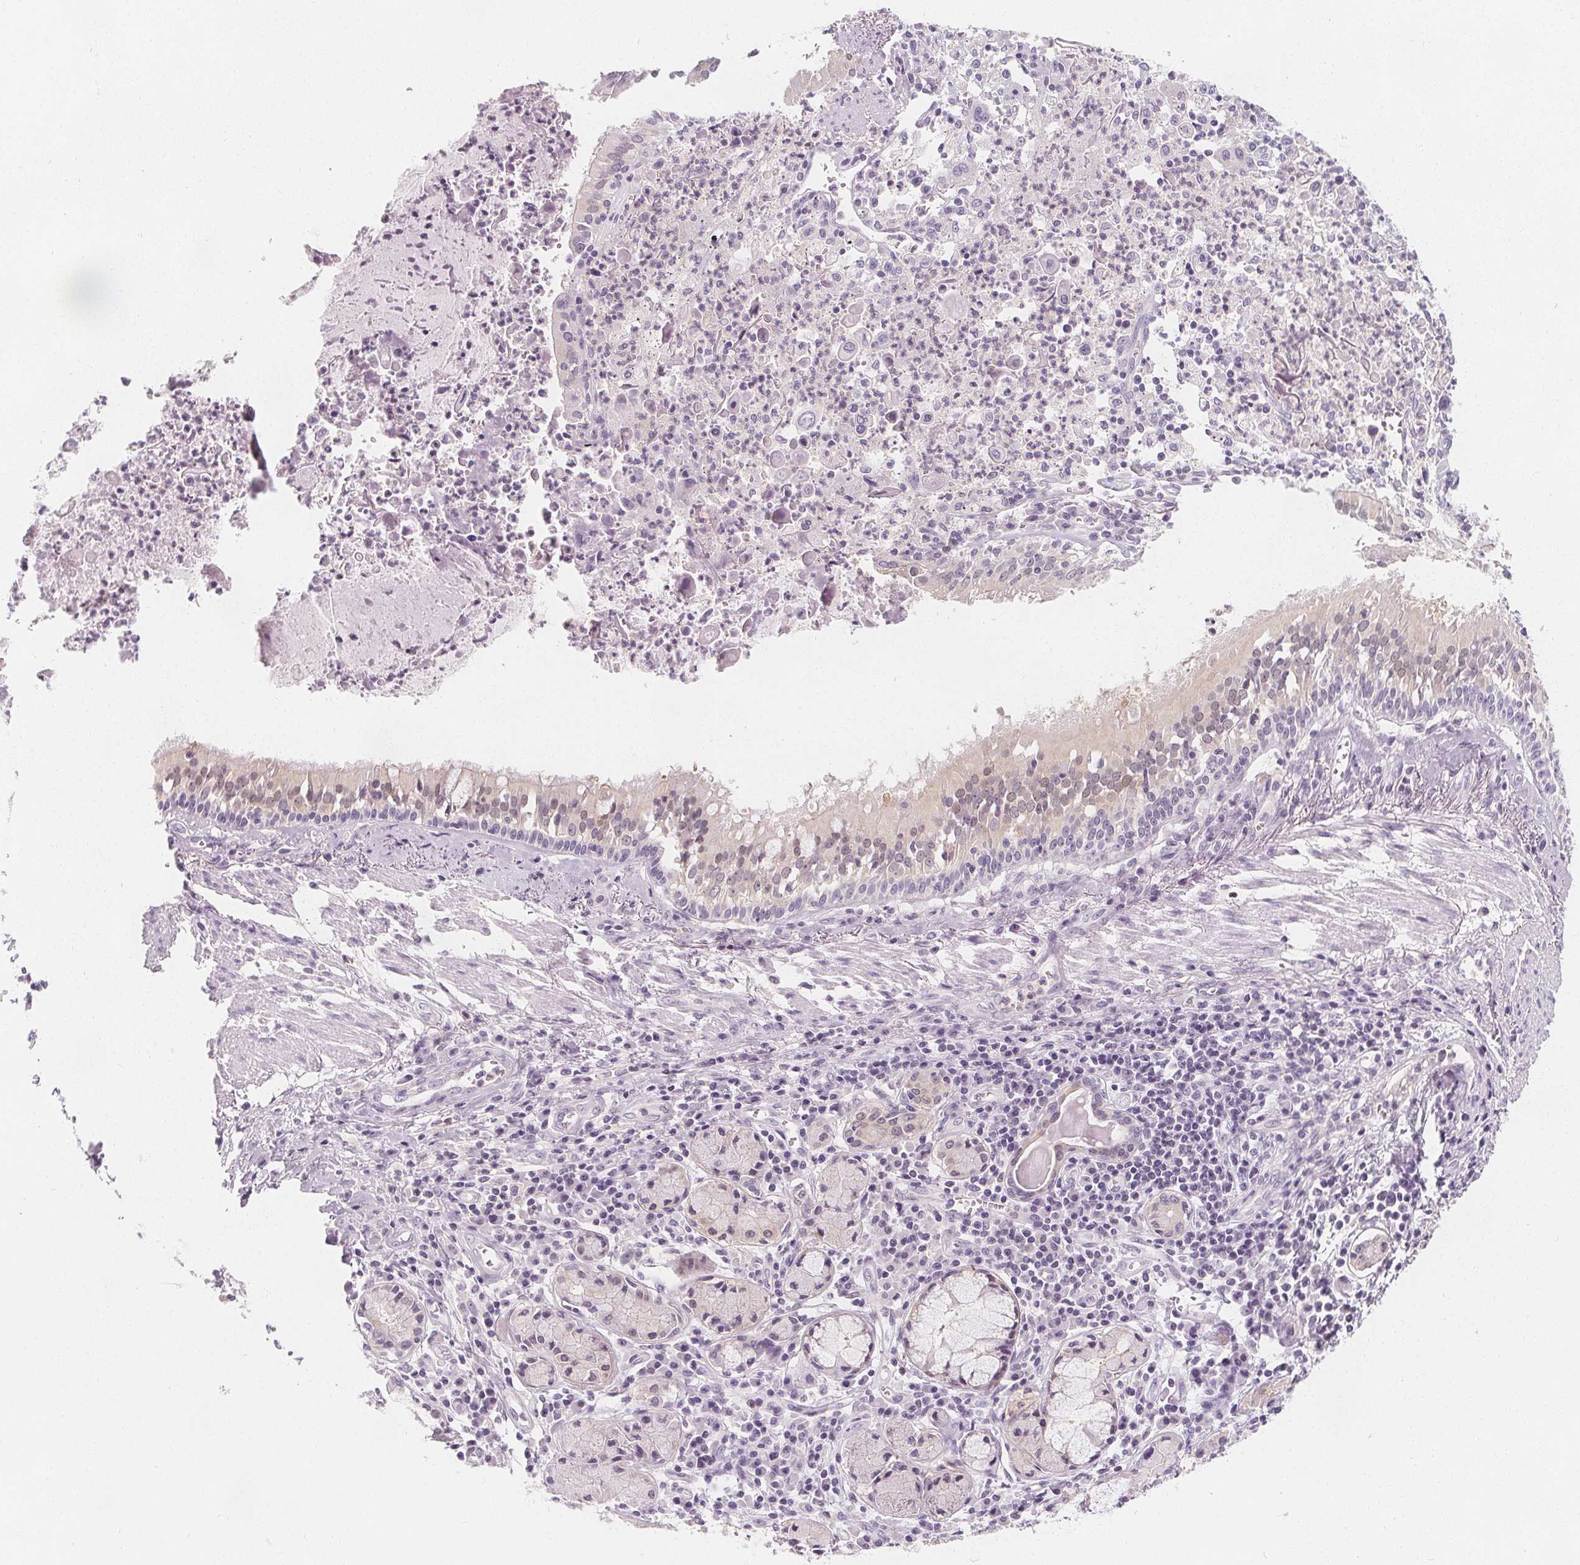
{"staining": {"intensity": "negative", "quantity": "none", "location": "none"}, "tissue": "lung cancer", "cell_type": "Tumor cells", "image_type": "cancer", "snomed": [{"axis": "morphology", "description": "Squamous cell carcinoma, NOS"}, {"axis": "morphology", "description": "Squamous cell carcinoma, metastatic, NOS"}, {"axis": "topography", "description": "Lung"}, {"axis": "topography", "description": "Pleura, NOS"}], "caption": "DAB immunohistochemical staining of lung metastatic squamous cell carcinoma exhibits no significant staining in tumor cells.", "gene": "UGP2", "patient": {"sex": "male", "age": 72}}